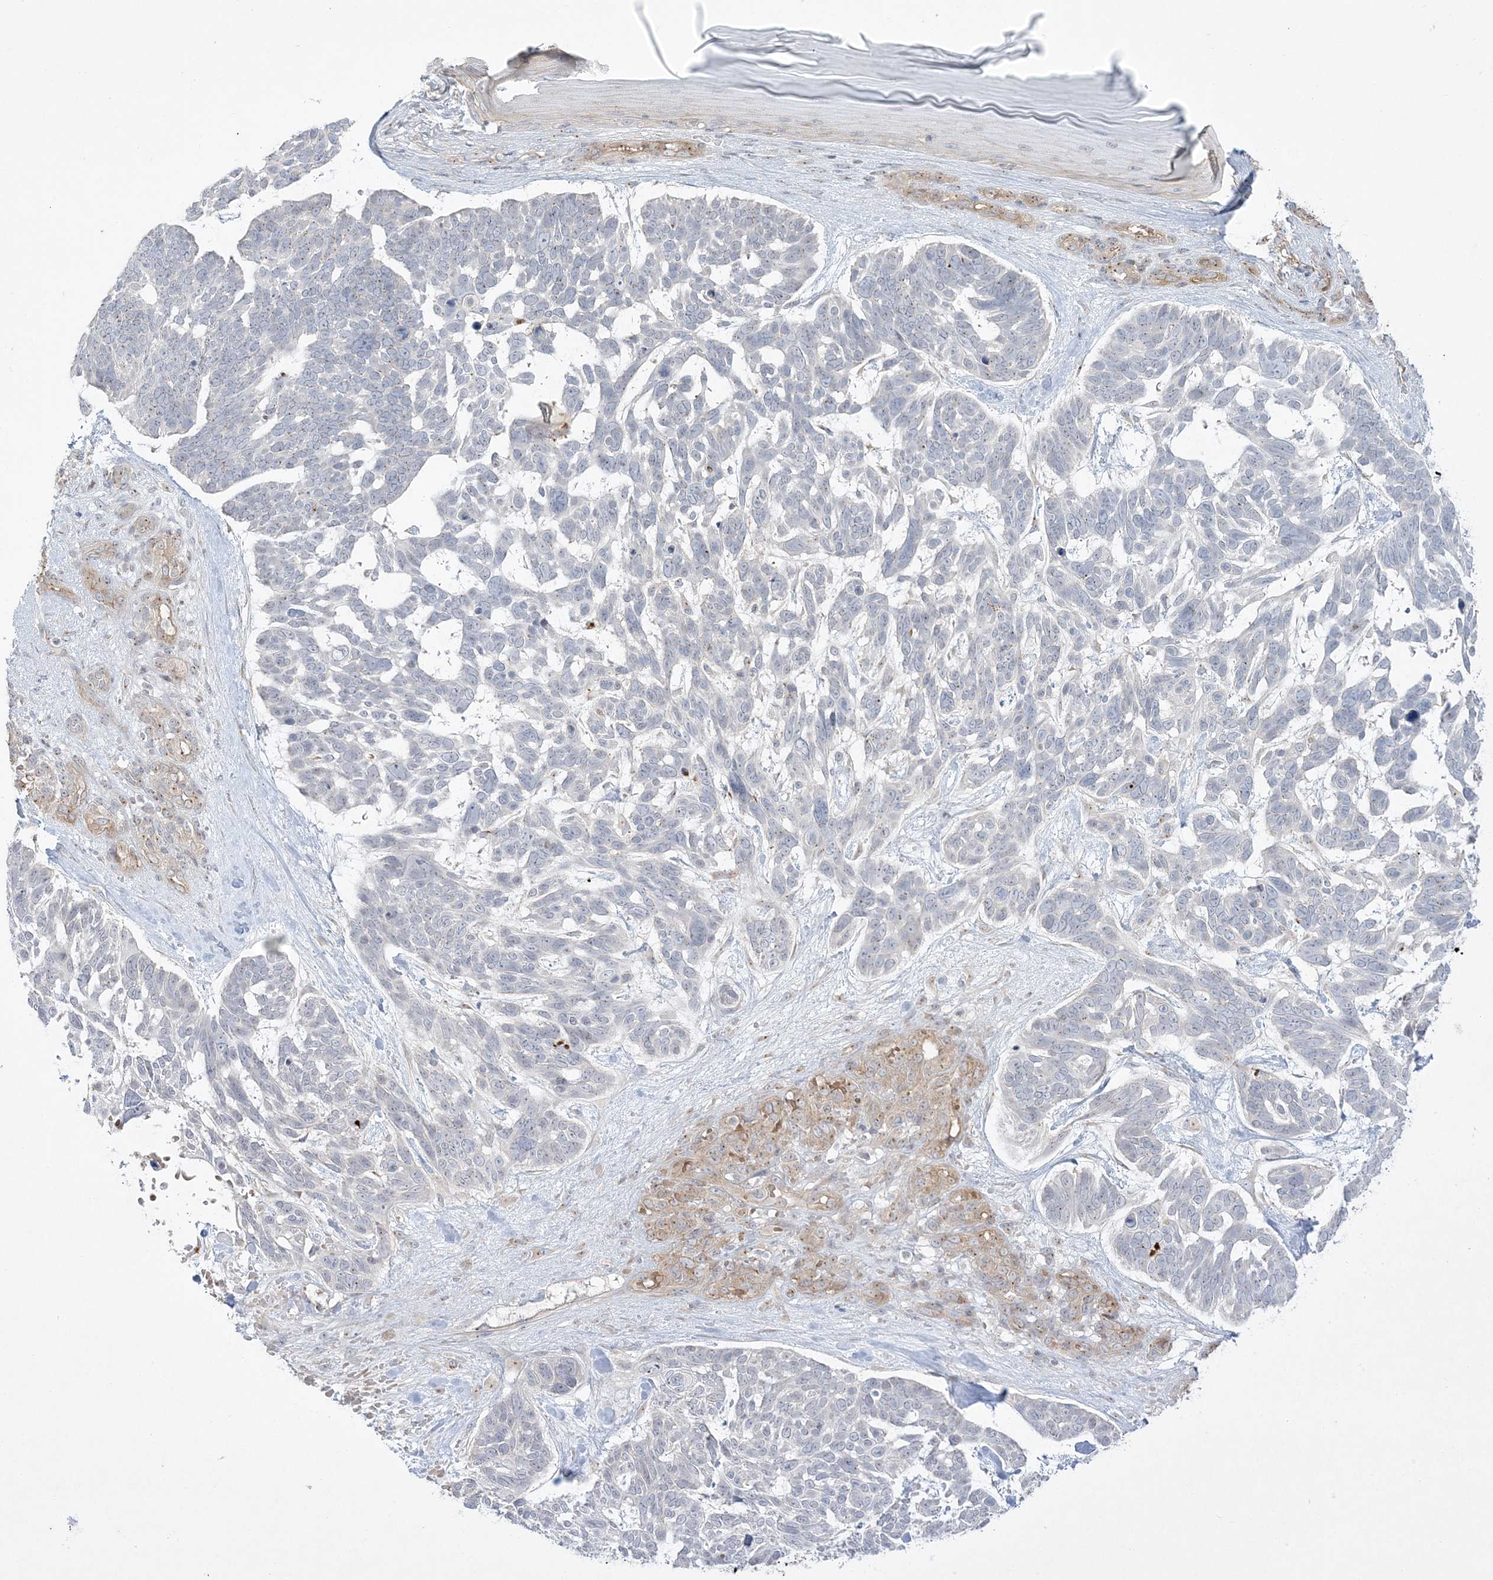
{"staining": {"intensity": "negative", "quantity": "none", "location": "none"}, "tissue": "skin cancer", "cell_type": "Tumor cells", "image_type": "cancer", "snomed": [{"axis": "morphology", "description": "Basal cell carcinoma"}, {"axis": "topography", "description": "Skin"}], "caption": "An immunohistochemistry (IHC) image of skin basal cell carcinoma is shown. There is no staining in tumor cells of skin basal cell carcinoma.", "gene": "ADAMTS12", "patient": {"sex": "male", "age": 88}}